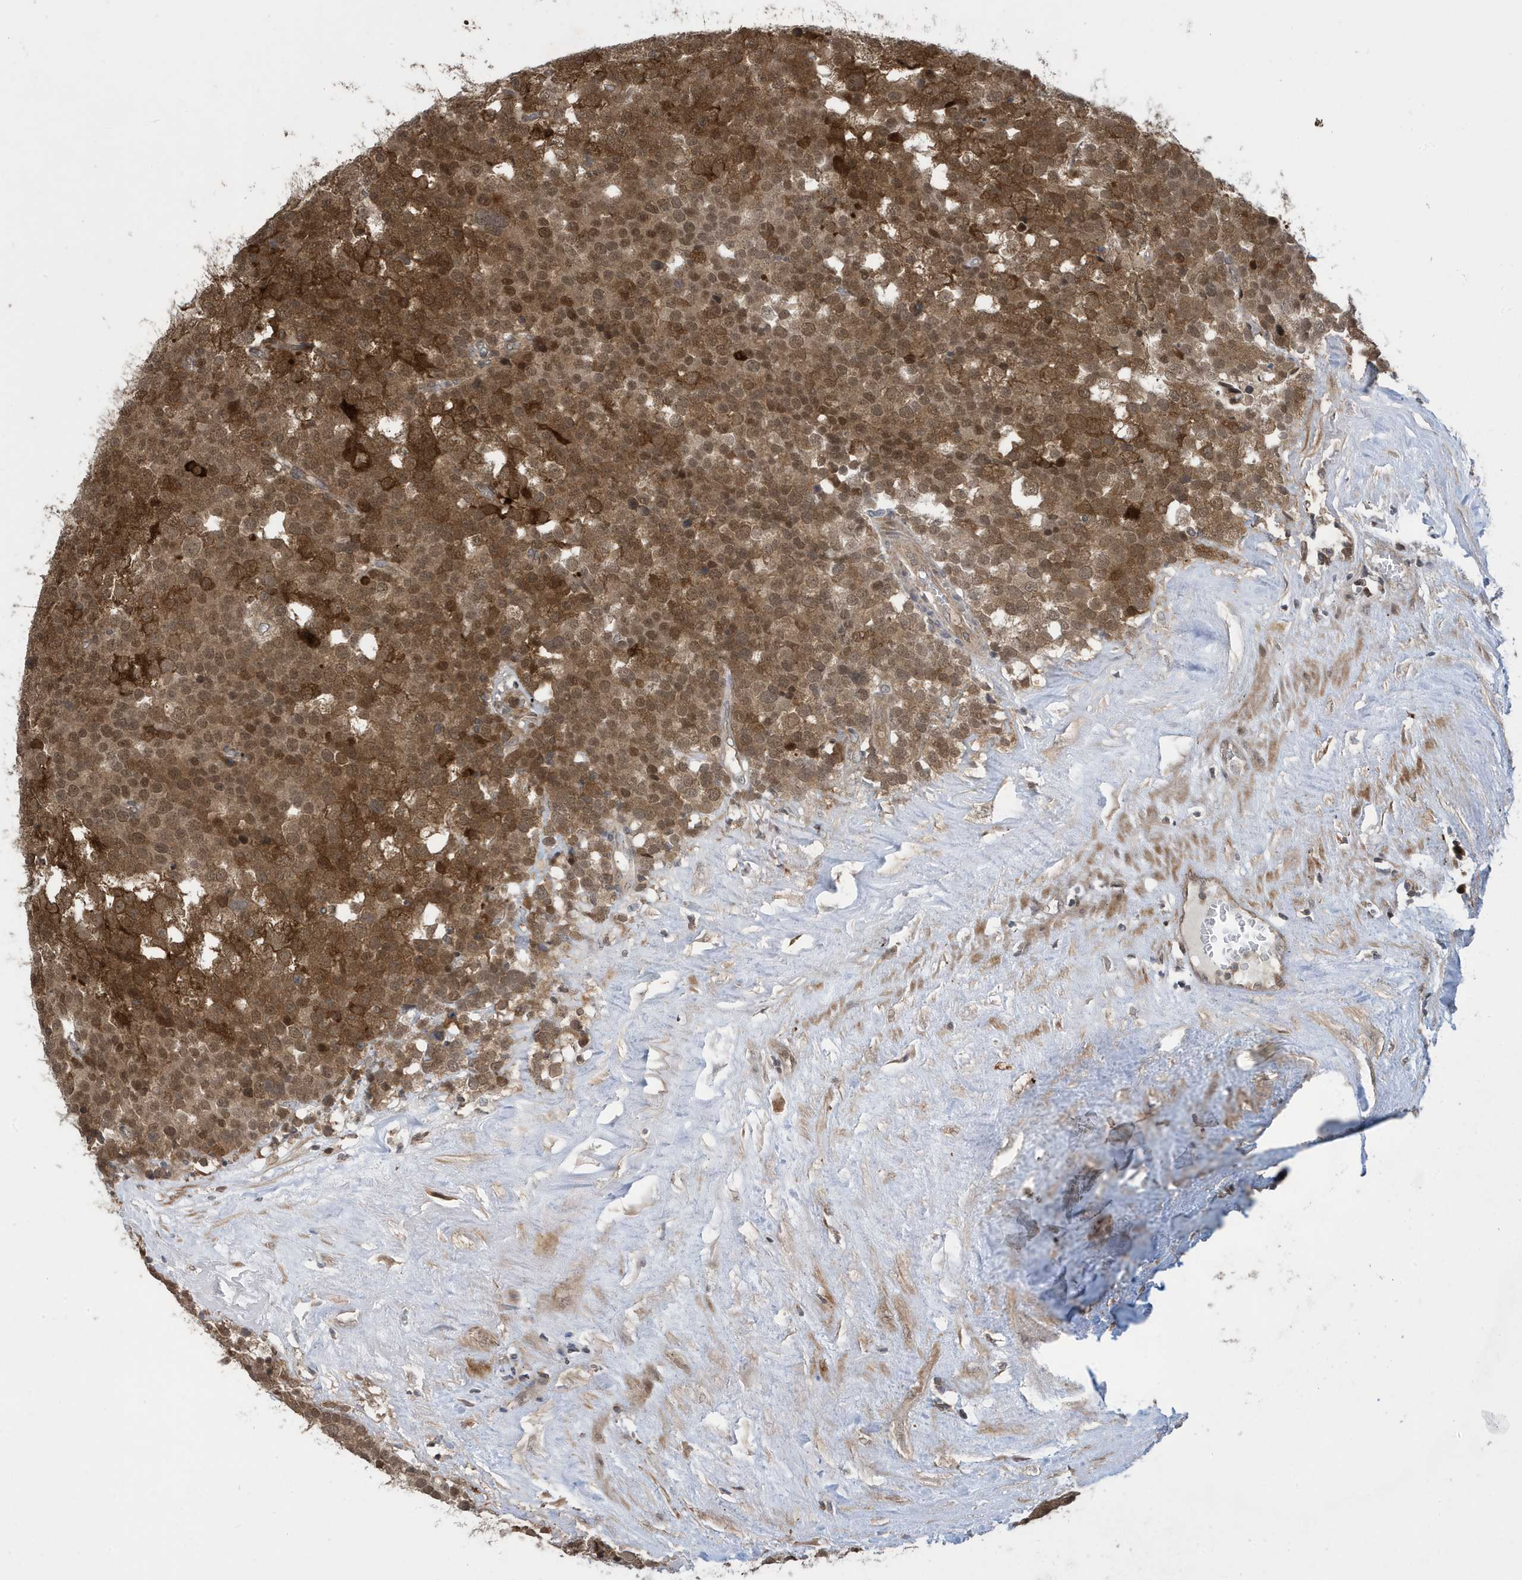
{"staining": {"intensity": "moderate", "quantity": ">75%", "location": "cytoplasmic/membranous,nuclear"}, "tissue": "testis cancer", "cell_type": "Tumor cells", "image_type": "cancer", "snomed": [{"axis": "morphology", "description": "Seminoma, NOS"}, {"axis": "topography", "description": "Testis"}], "caption": "A brown stain labels moderate cytoplasmic/membranous and nuclear staining of a protein in testis cancer tumor cells.", "gene": "UBQLN1", "patient": {"sex": "male", "age": 71}}